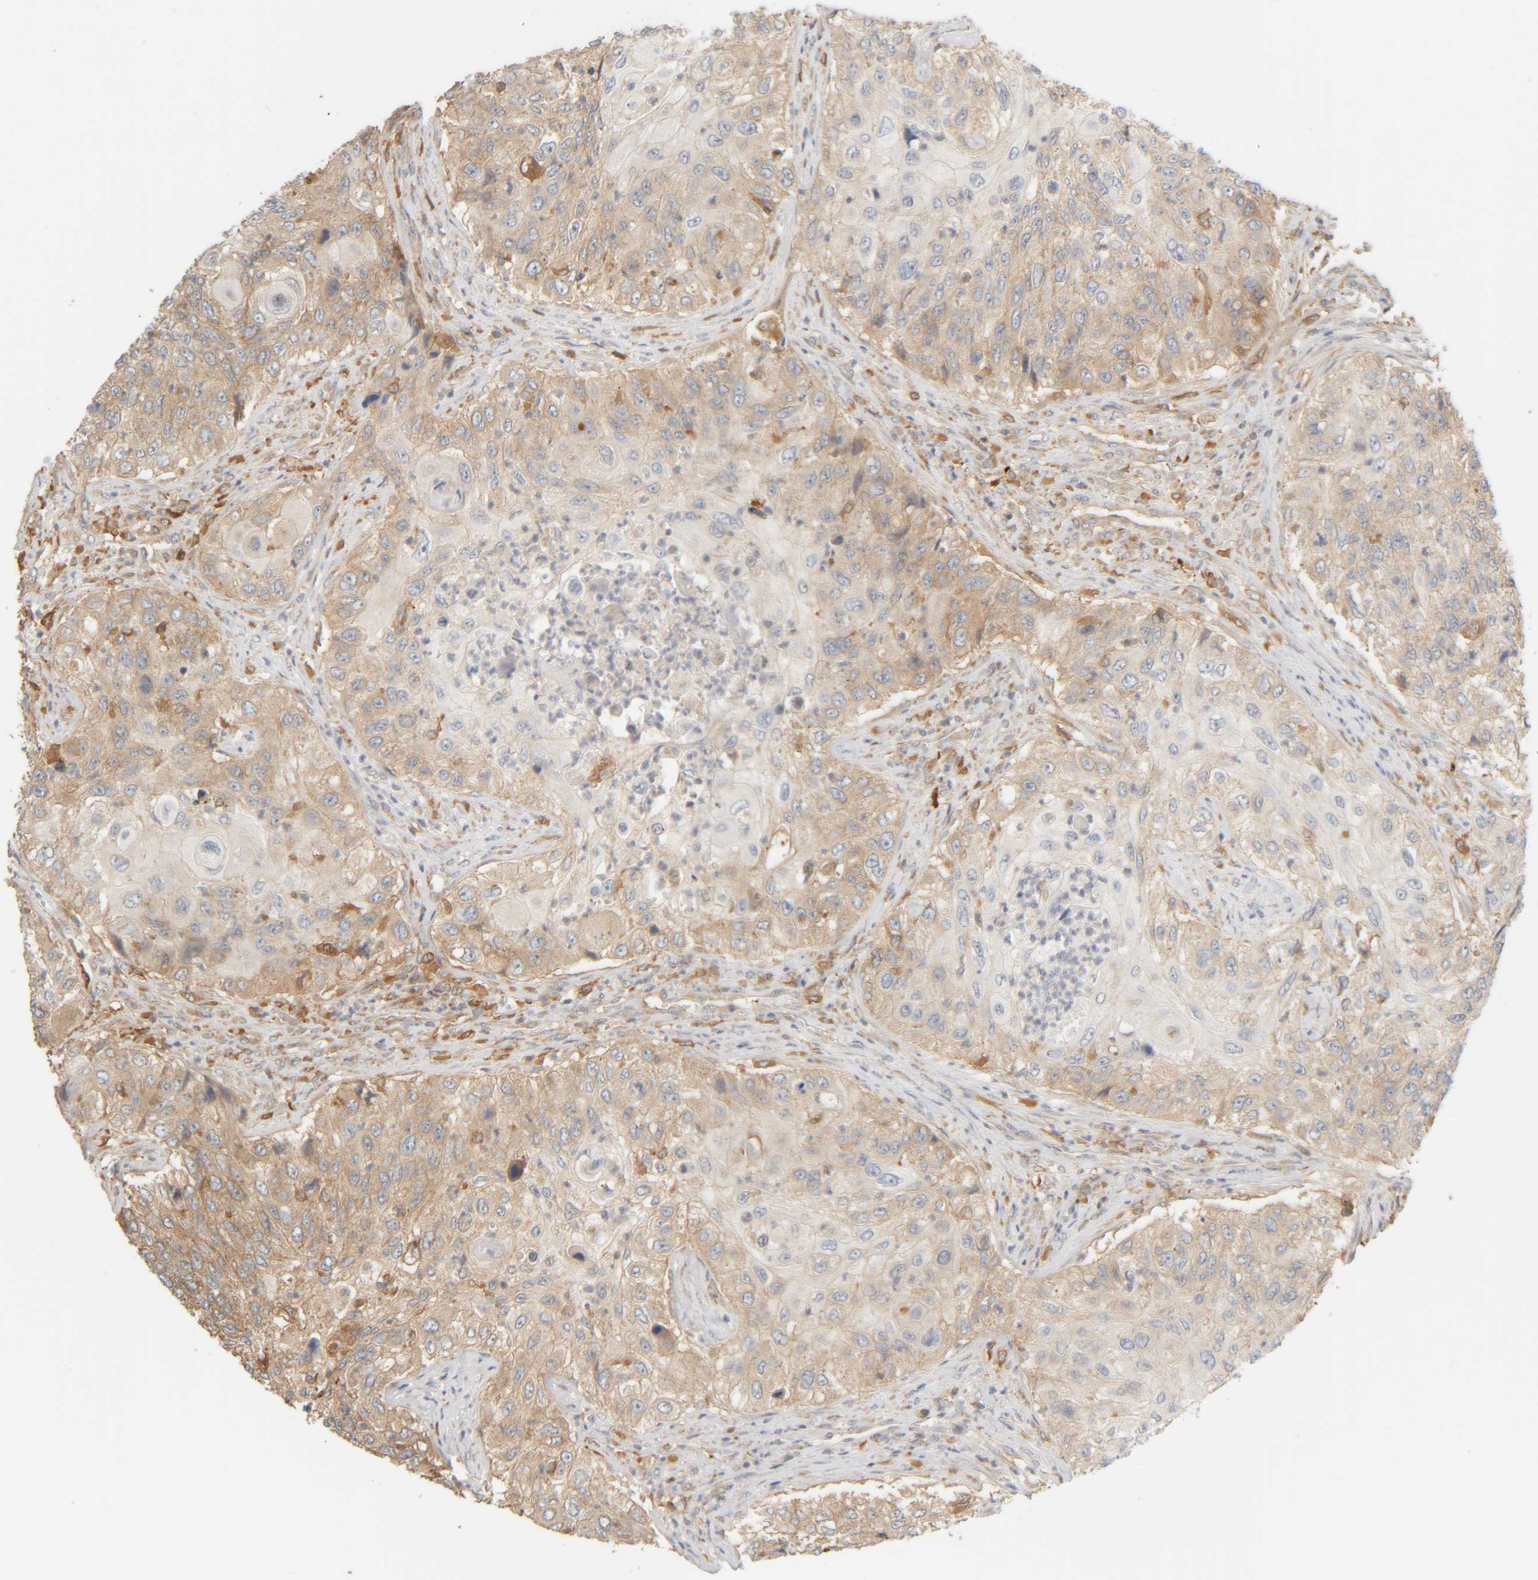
{"staining": {"intensity": "weak", "quantity": ">75%", "location": "cytoplasmic/membranous"}, "tissue": "urothelial cancer", "cell_type": "Tumor cells", "image_type": "cancer", "snomed": [{"axis": "morphology", "description": "Urothelial carcinoma, High grade"}, {"axis": "topography", "description": "Urinary bladder"}], "caption": "The image displays immunohistochemical staining of urothelial cancer. There is weak cytoplasmic/membranous staining is seen in about >75% of tumor cells.", "gene": "TMEM192", "patient": {"sex": "female", "age": 60}}